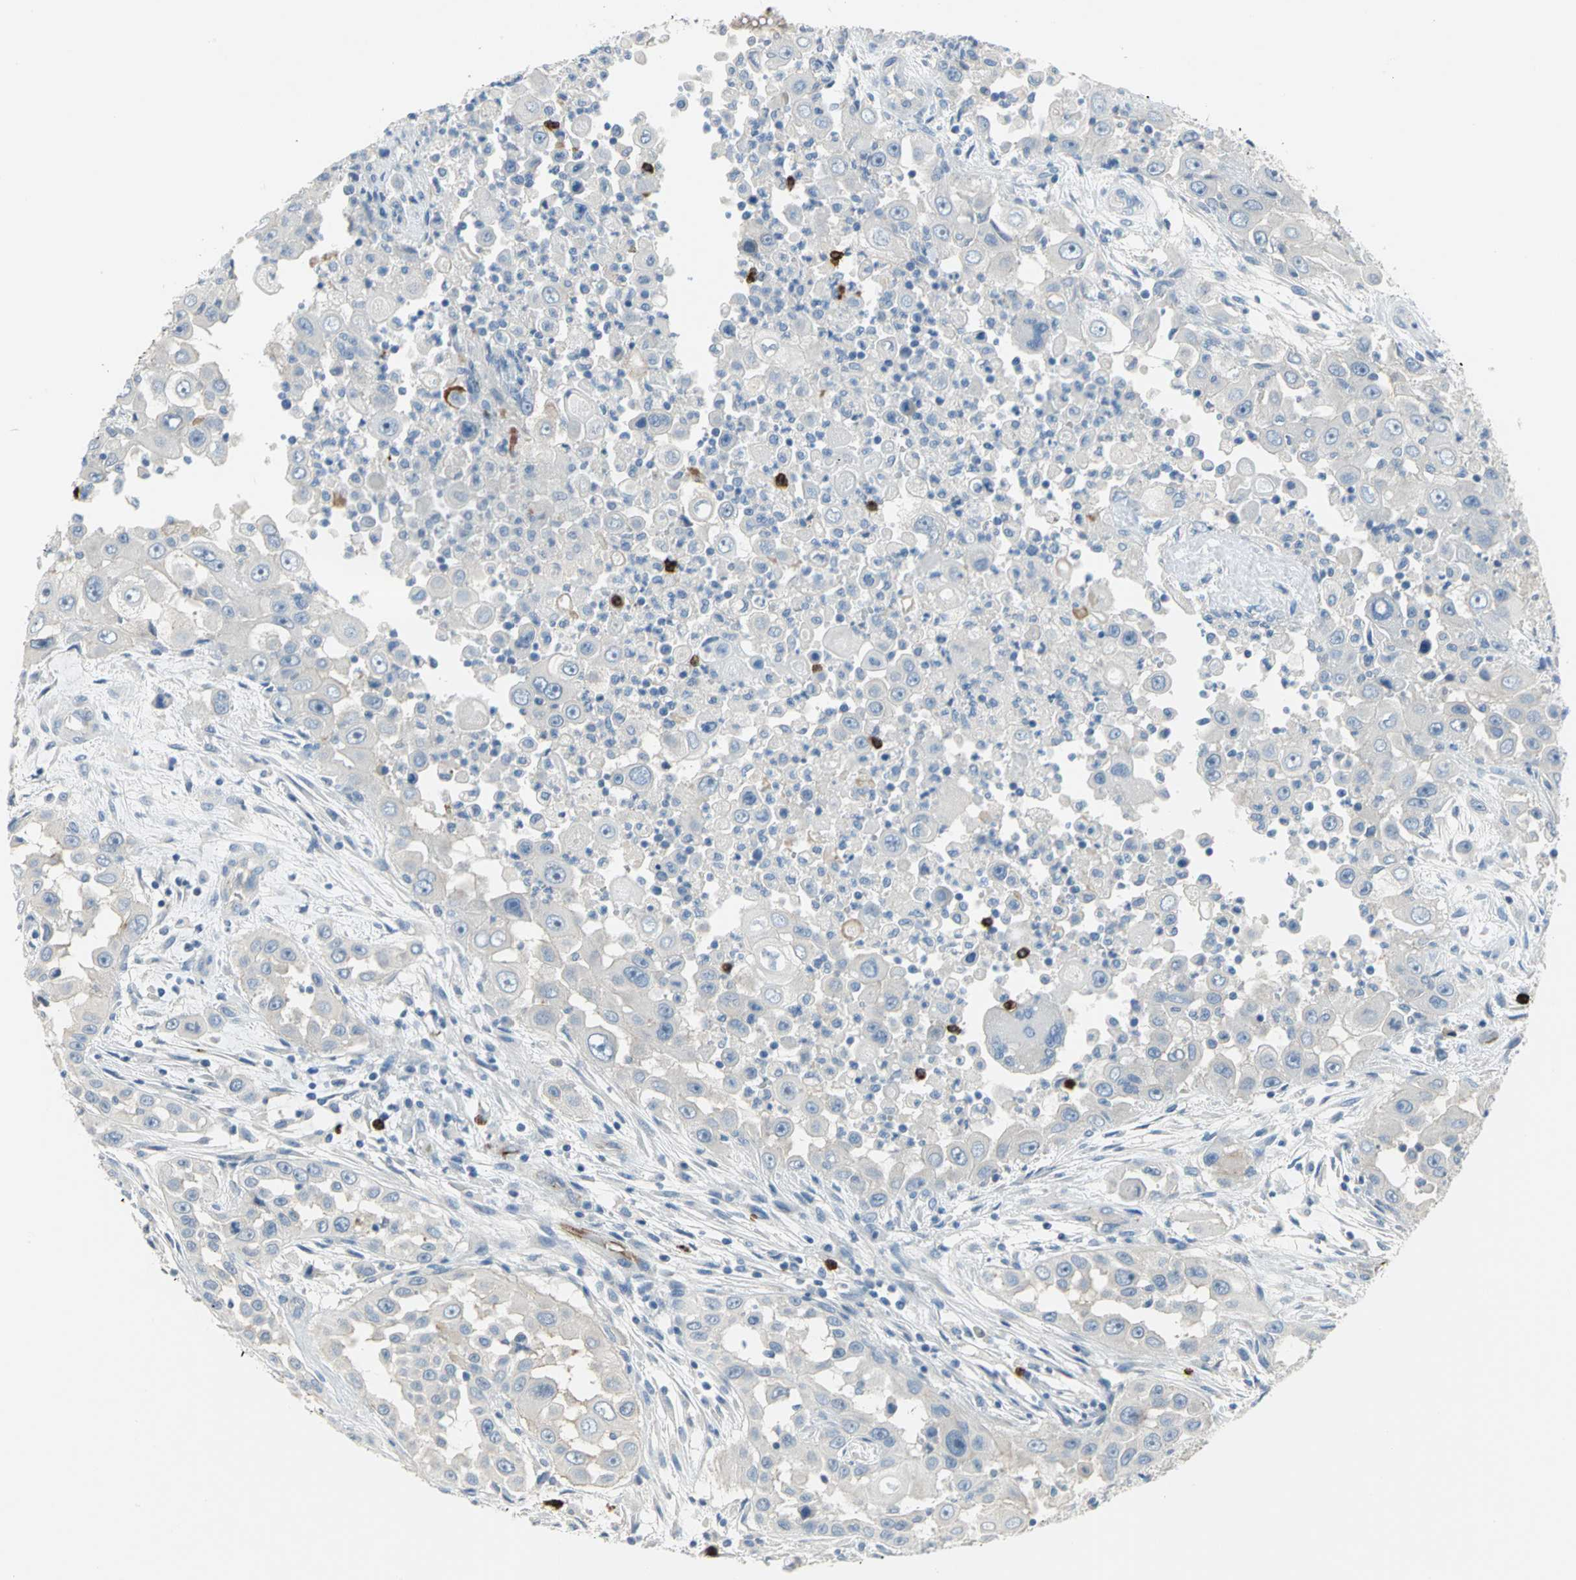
{"staining": {"intensity": "negative", "quantity": "none", "location": "none"}, "tissue": "head and neck cancer", "cell_type": "Tumor cells", "image_type": "cancer", "snomed": [{"axis": "morphology", "description": "Carcinoma, NOS"}, {"axis": "topography", "description": "Head-Neck"}], "caption": "This micrograph is of head and neck cancer stained with immunohistochemistry (IHC) to label a protein in brown with the nuclei are counter-stained blue. There is no positivity in tumor cells.", "gene": "ALOX15", "patient": {"sex": "male", "age": 87}}